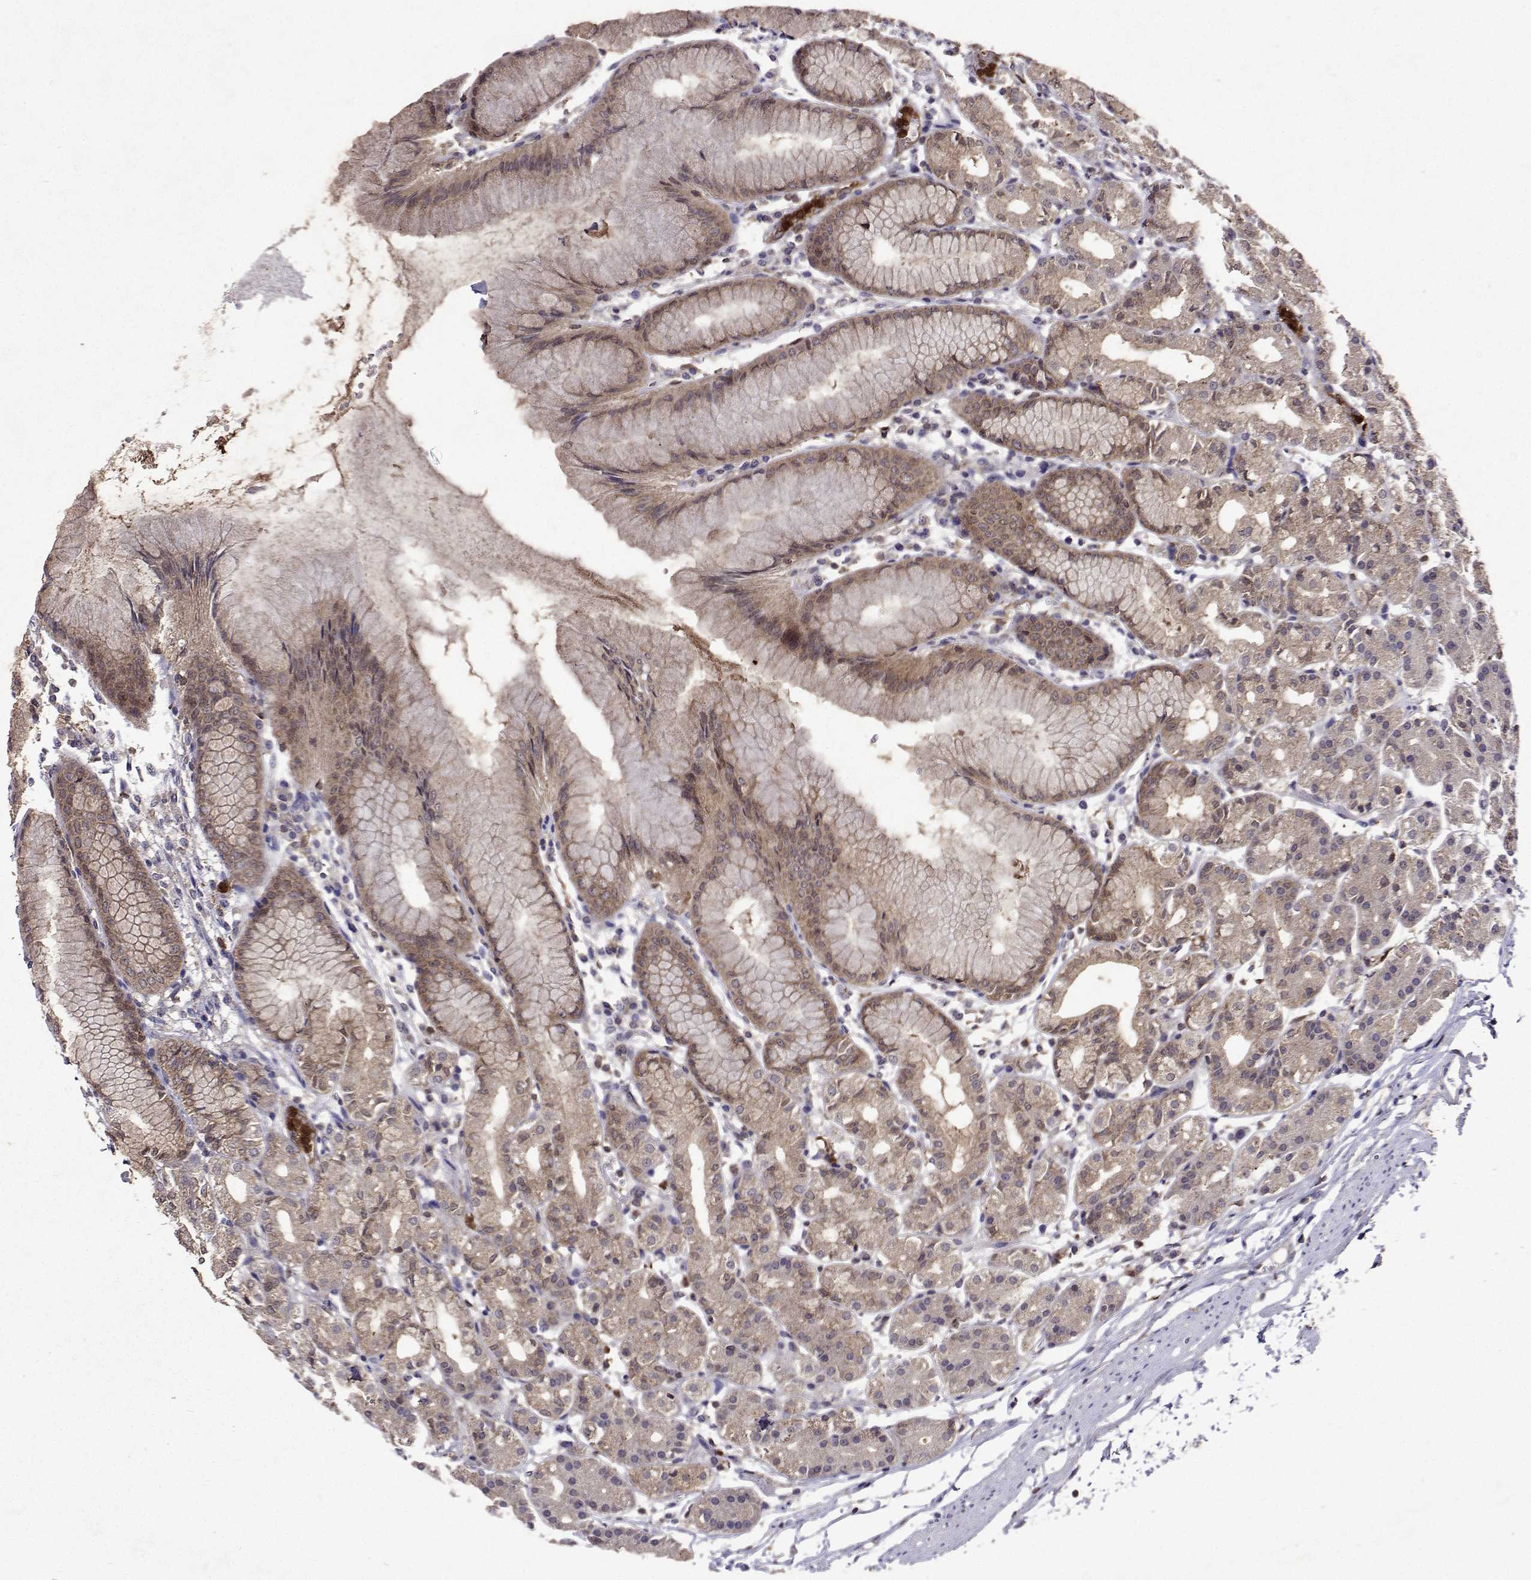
{"staining": {"intensity": "weak", "quantity": "25%-75%", "location": "cytoplasmic/membranous"}, "tissue": "stomach", "cell_type": "Glandular cells", "image_type": "normal", "snomed": [{"axis": "morphology", "description": "Normal tissue, NOS"}, {"axis": "topography", "description": "Stomach"}], "caption": "Unremarkable stomach exhibits weak cytoplasmic/membranous positivity in about 25%-75% of glandular cells (DAB IHC with brightfield microscopy, high magnification)..", "gene": "APAF1", "patient": {"sex": "female", "age": 57}}